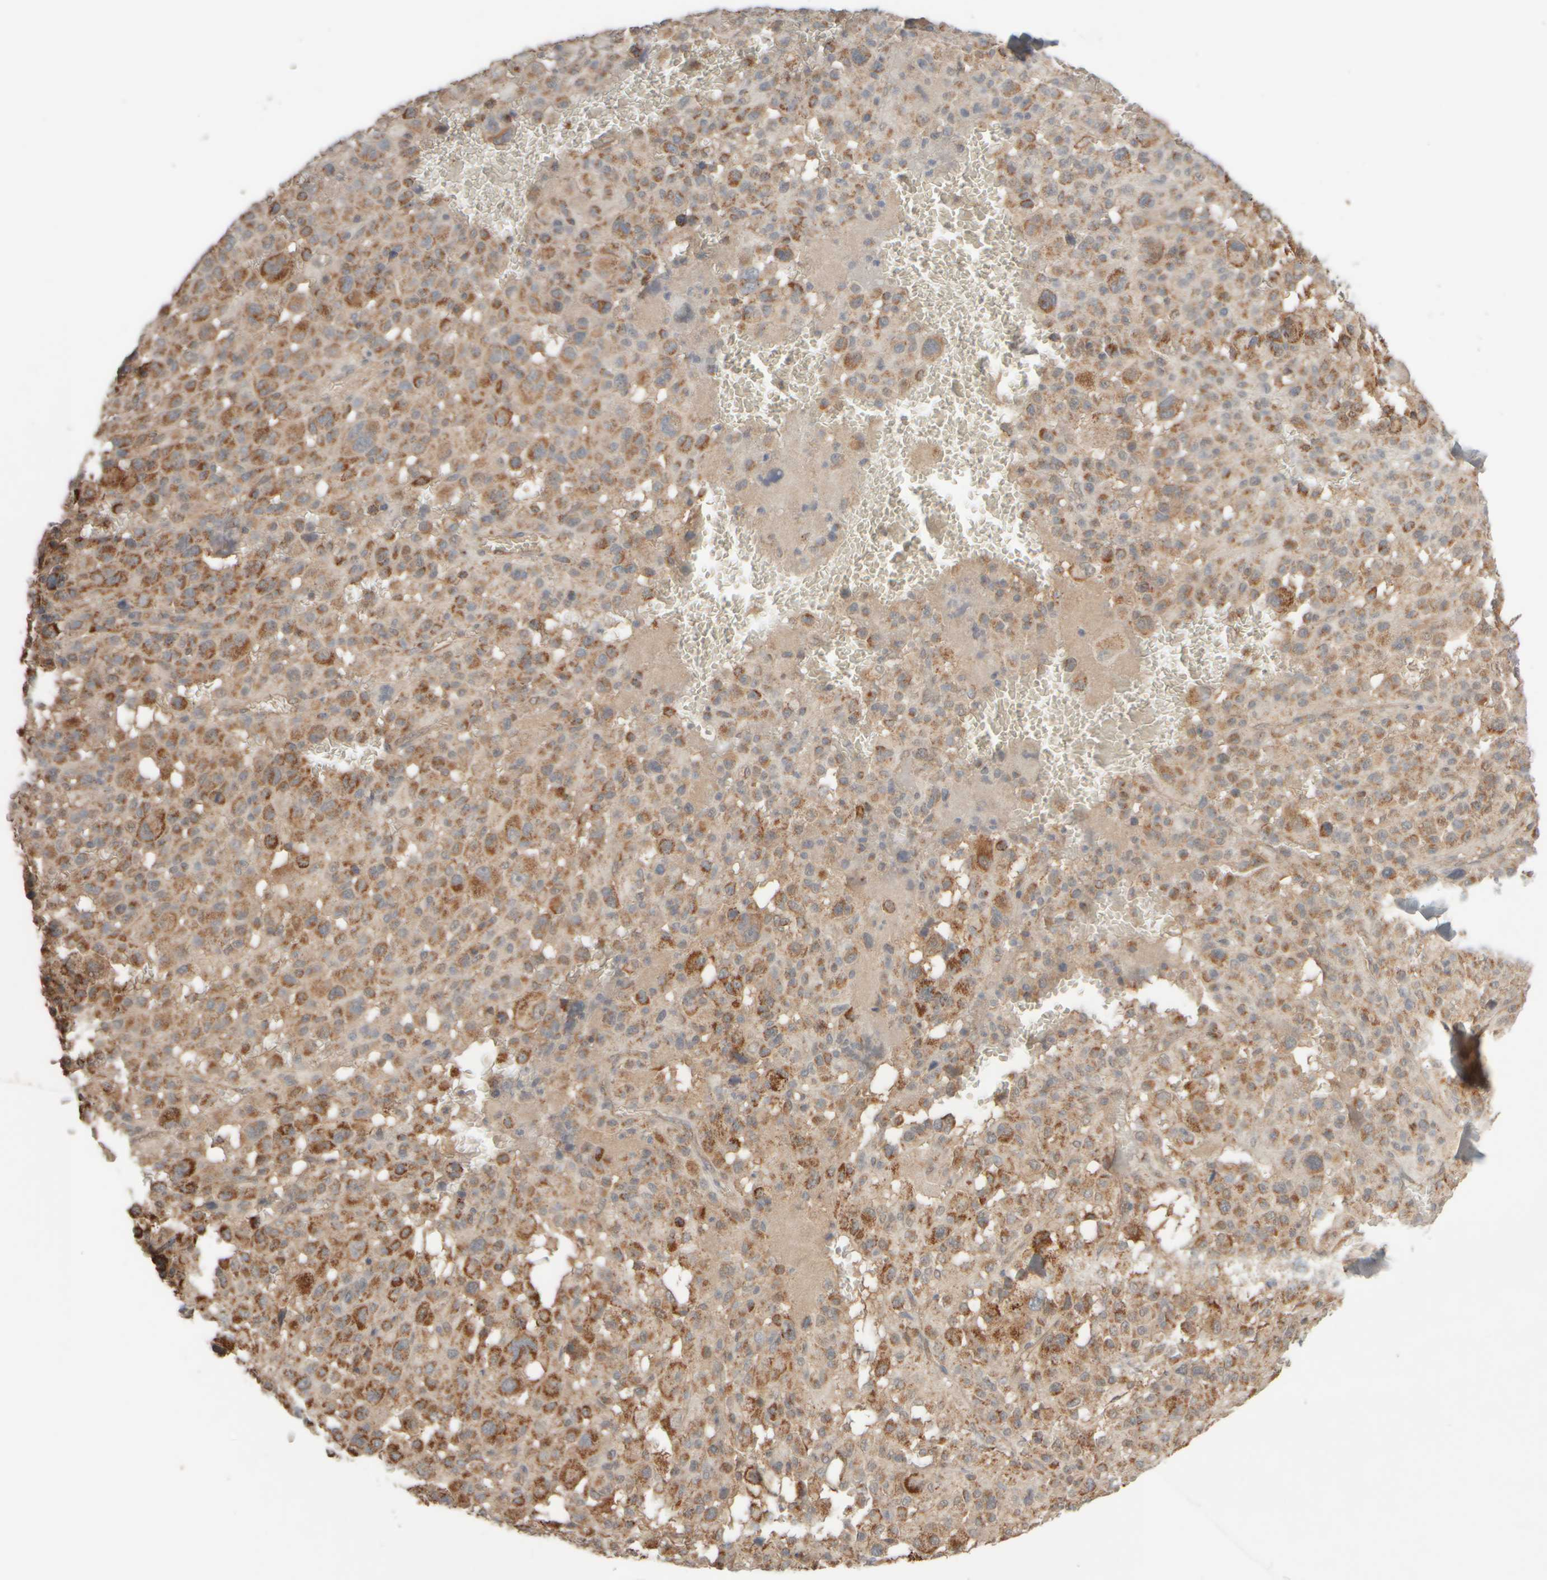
{"staining": {"intensity": "strong", "quantity": "25%-75%", "location": "cytoplasmic/membranous"}, "tissue": "melanoma", "cell_type": "Tumor cells", "image_type": "cancer", "snomed": [{"axis": "morphology", "description": "Malignant melanoma, Metastatic site"}, {"axis": "topography", "description": "Skin"}], "caption": "Tumor cells show strong cytoplasmic/membranous positivity in approximately 25%-75% of cells in melanoma.", "gene": "EIF2B3", "patient": {"sex": "female", "age": 74}}